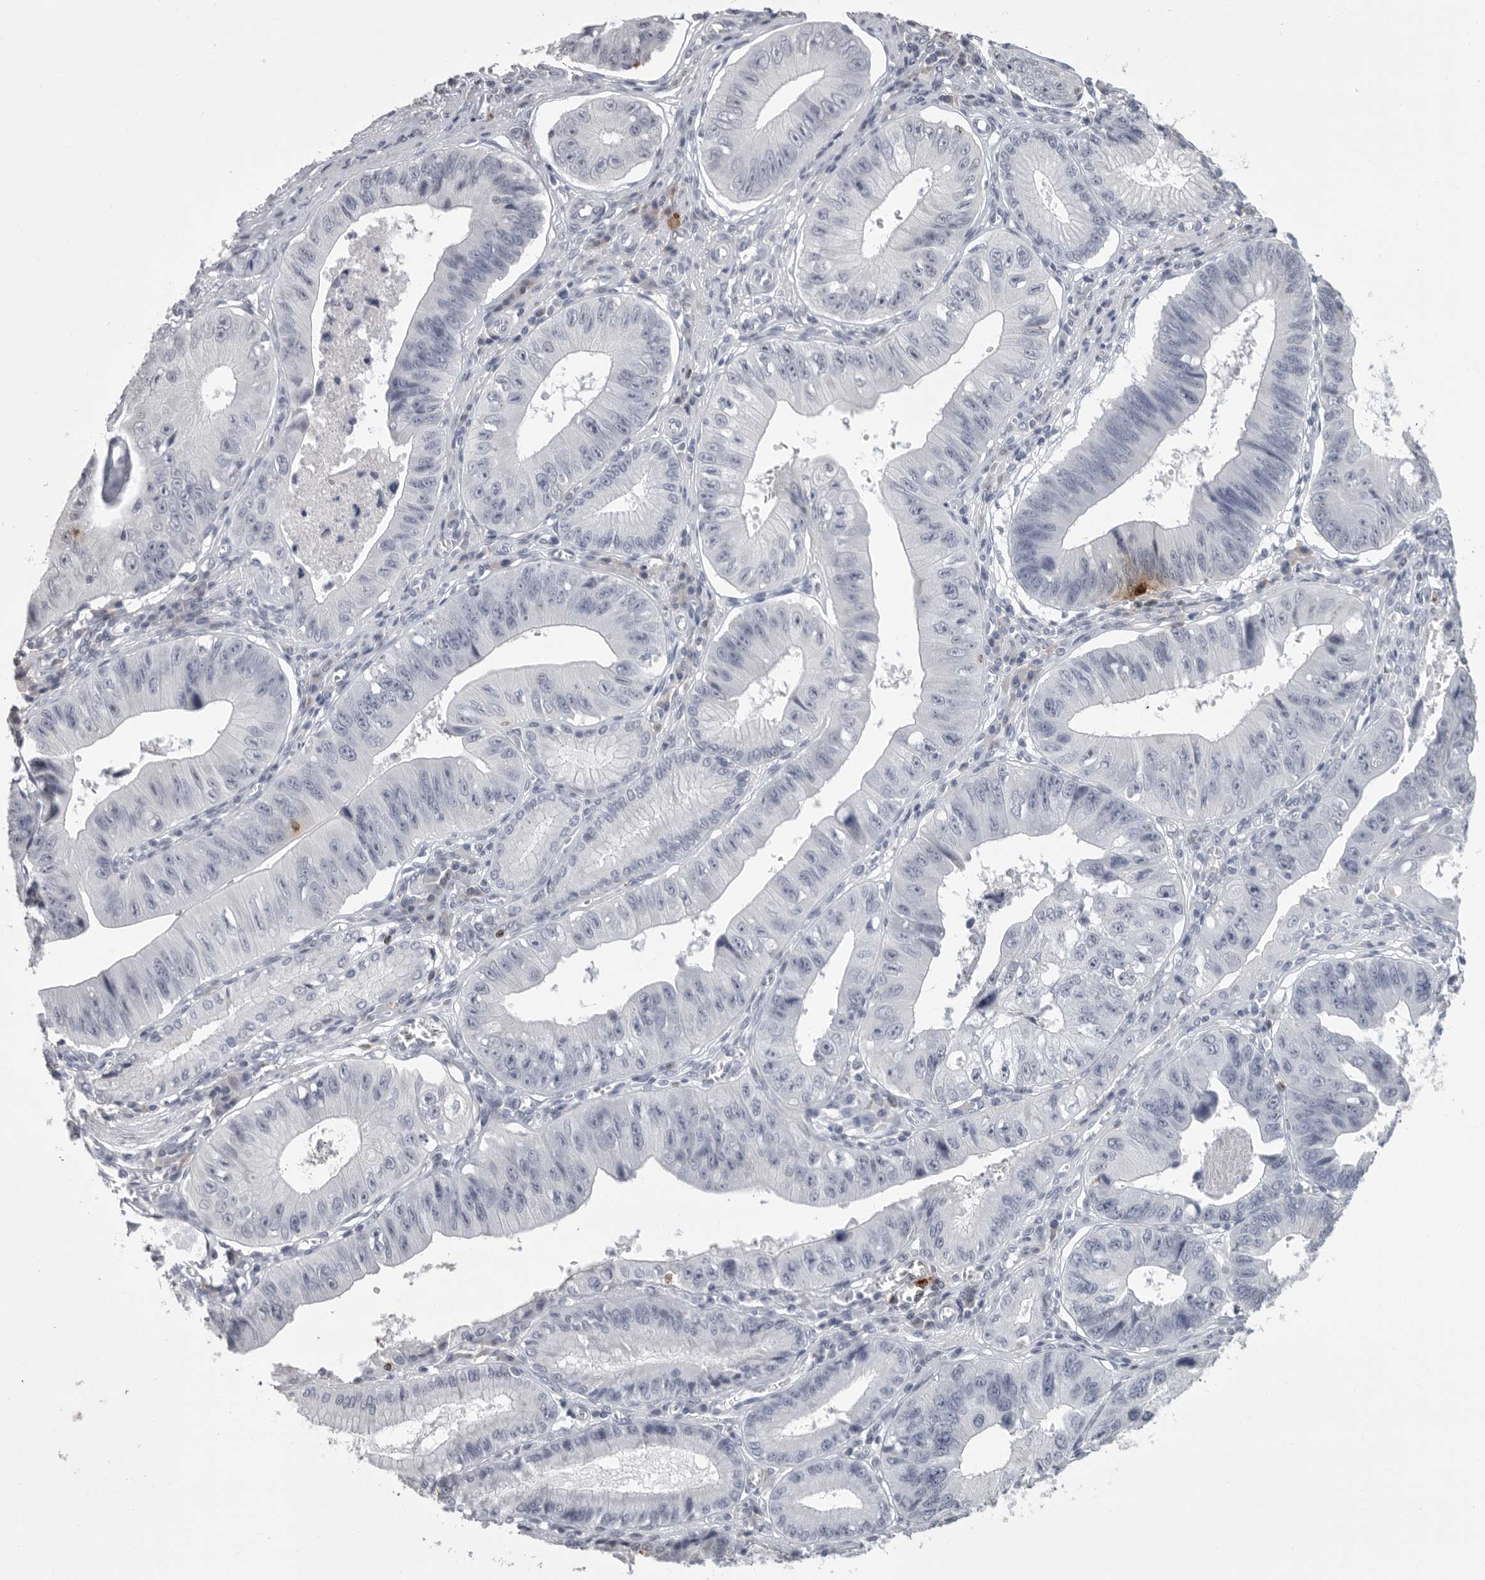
{"staining": {"intensity": "negative", "quantity": "none", "location": "none"}, "tissue": "stomach cancer", "cell_type": "Tumor cells", "image_type": "cancer", "snomed": [{"axis": "morphology", "description": "Adenocarcinoma, NOS"}, {"axis": "topography", "description": "Stomach"}], "caption": "Immunohistochemistry (IHC) micrograph of neoplastic tissue: adenocarcinoma (stomach) stained with DAB (3,3'-diaminobenzidine) demonstrates no significant protein positivity in tumor cells. The staining is performed using DAB (3,3'-diaminobenzidine) brown chromogen with nuclei counter-stained in using hematoxylin.", "gene": "GNLY", "patient": {"sex": "male", "age": 59}}